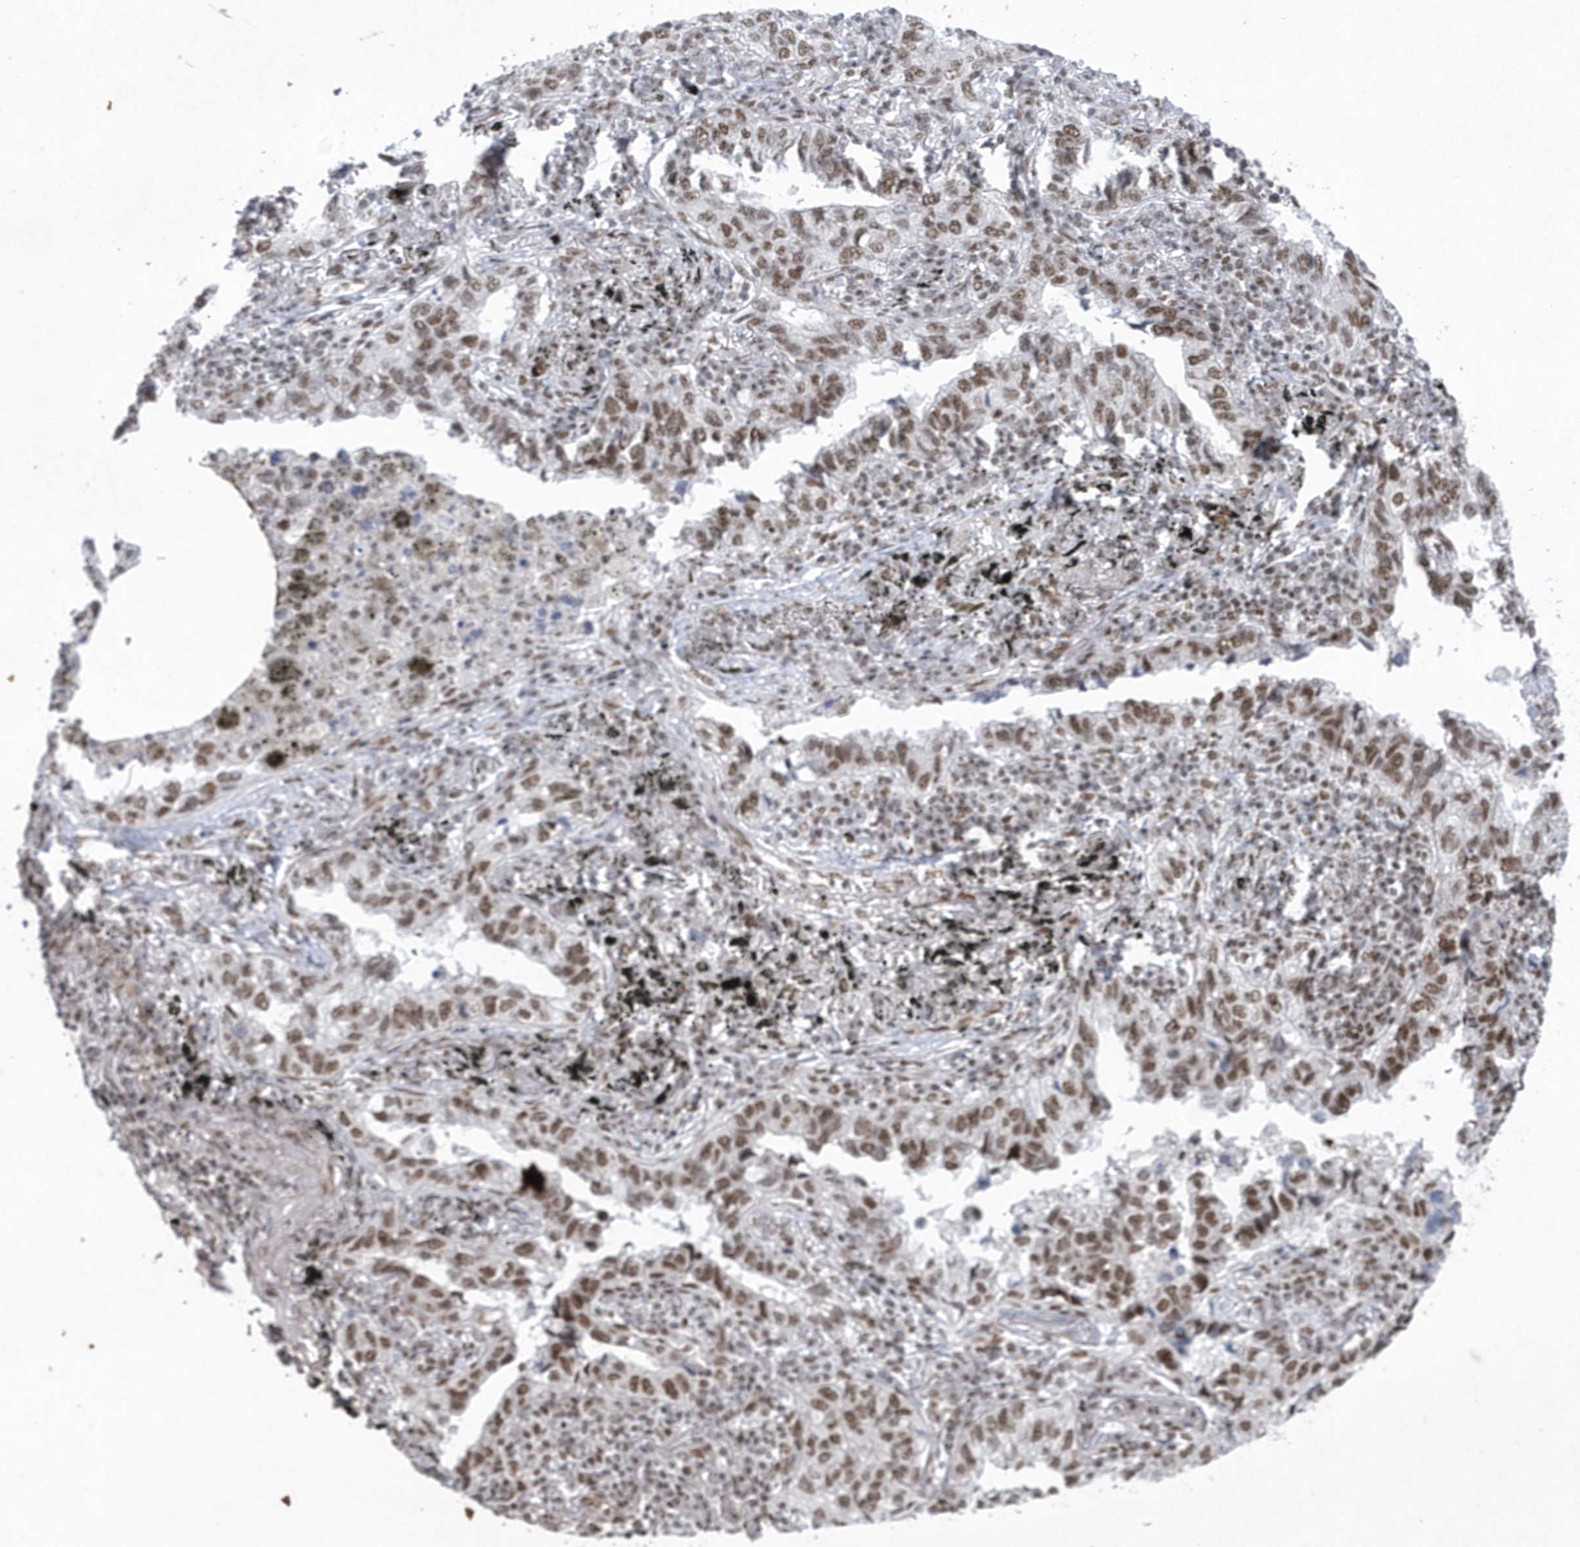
{"staining": {"intensity": "moderate", "quantity": "25%-75%", "location": "nuclear"}, "tissue": "lung cancer", "cell_type": "Tumor cells", "image_type": "cancer", "snomed": [{"axis": "morphology", "description": "Adenocarcinoma, NOS"}, {"axis": "topography", "description": "Lung"}], "caption": "Moderate nuclear protein expression is identified in approximately 25%-75% of tumor cells in adenocarcinoma (lung).", "gene": "DCLRE1A", "patient": {"sex": "male", "age": 65}}